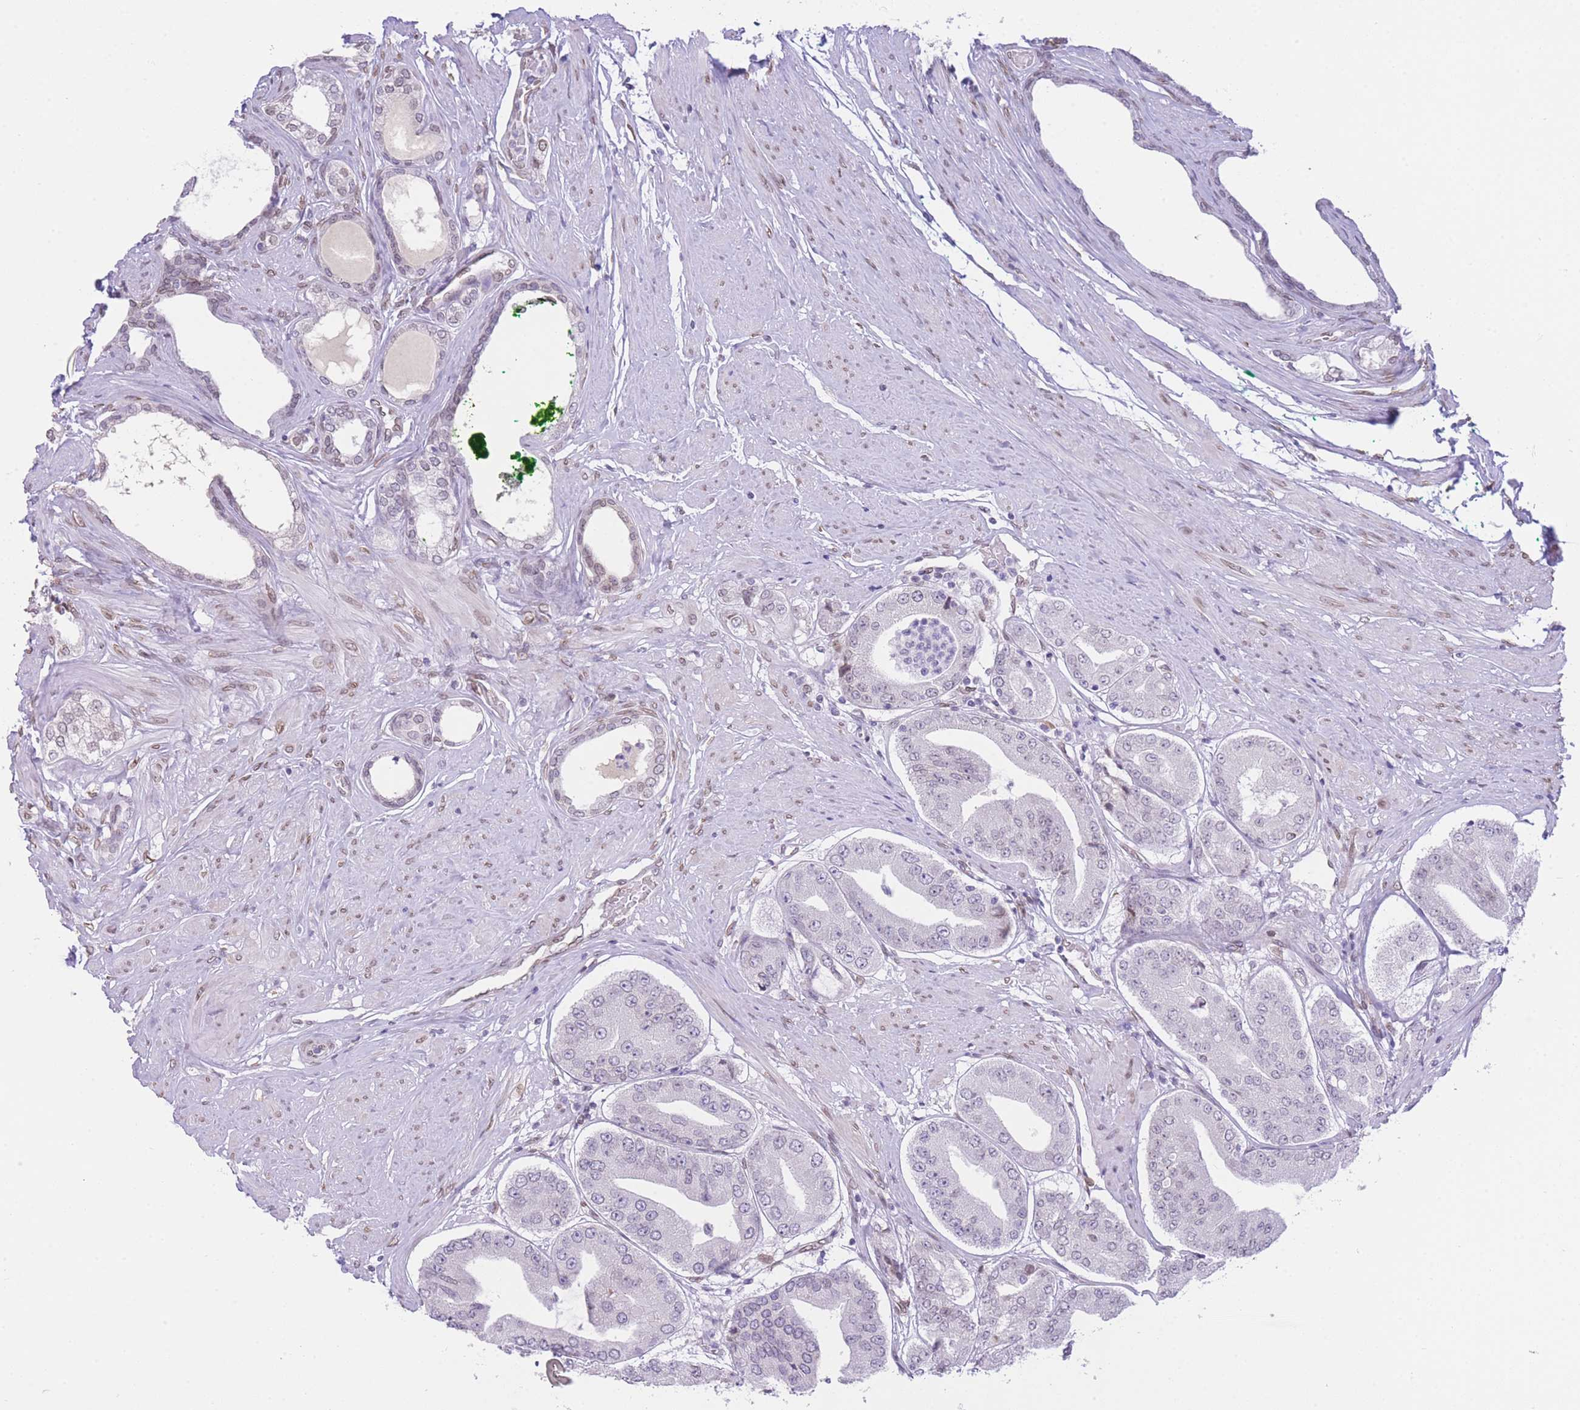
{"staining": {"intensity": "negative", "quantity": "none", "location": "none"}, "tissue": "prostate cancer", "cell_type": "Tumor cells", "image_type": "cancer", "snomed": [{"axis": "morphology", "description": "Adenocarcinoma, High grade"}, {"axis": "topography", "description": "Prostate"}], "caption": "Immunohistochemistry of high-grade adenocarcinoma (prostate) shows no positivity in tumor cells. (DAB (3,3'-diaminobenzidine) immunohistochemistry (IHC) with hematoxylin counter stain).", "gene": "OR10AD1", "patient": {"sex": "male", "age": 63}}